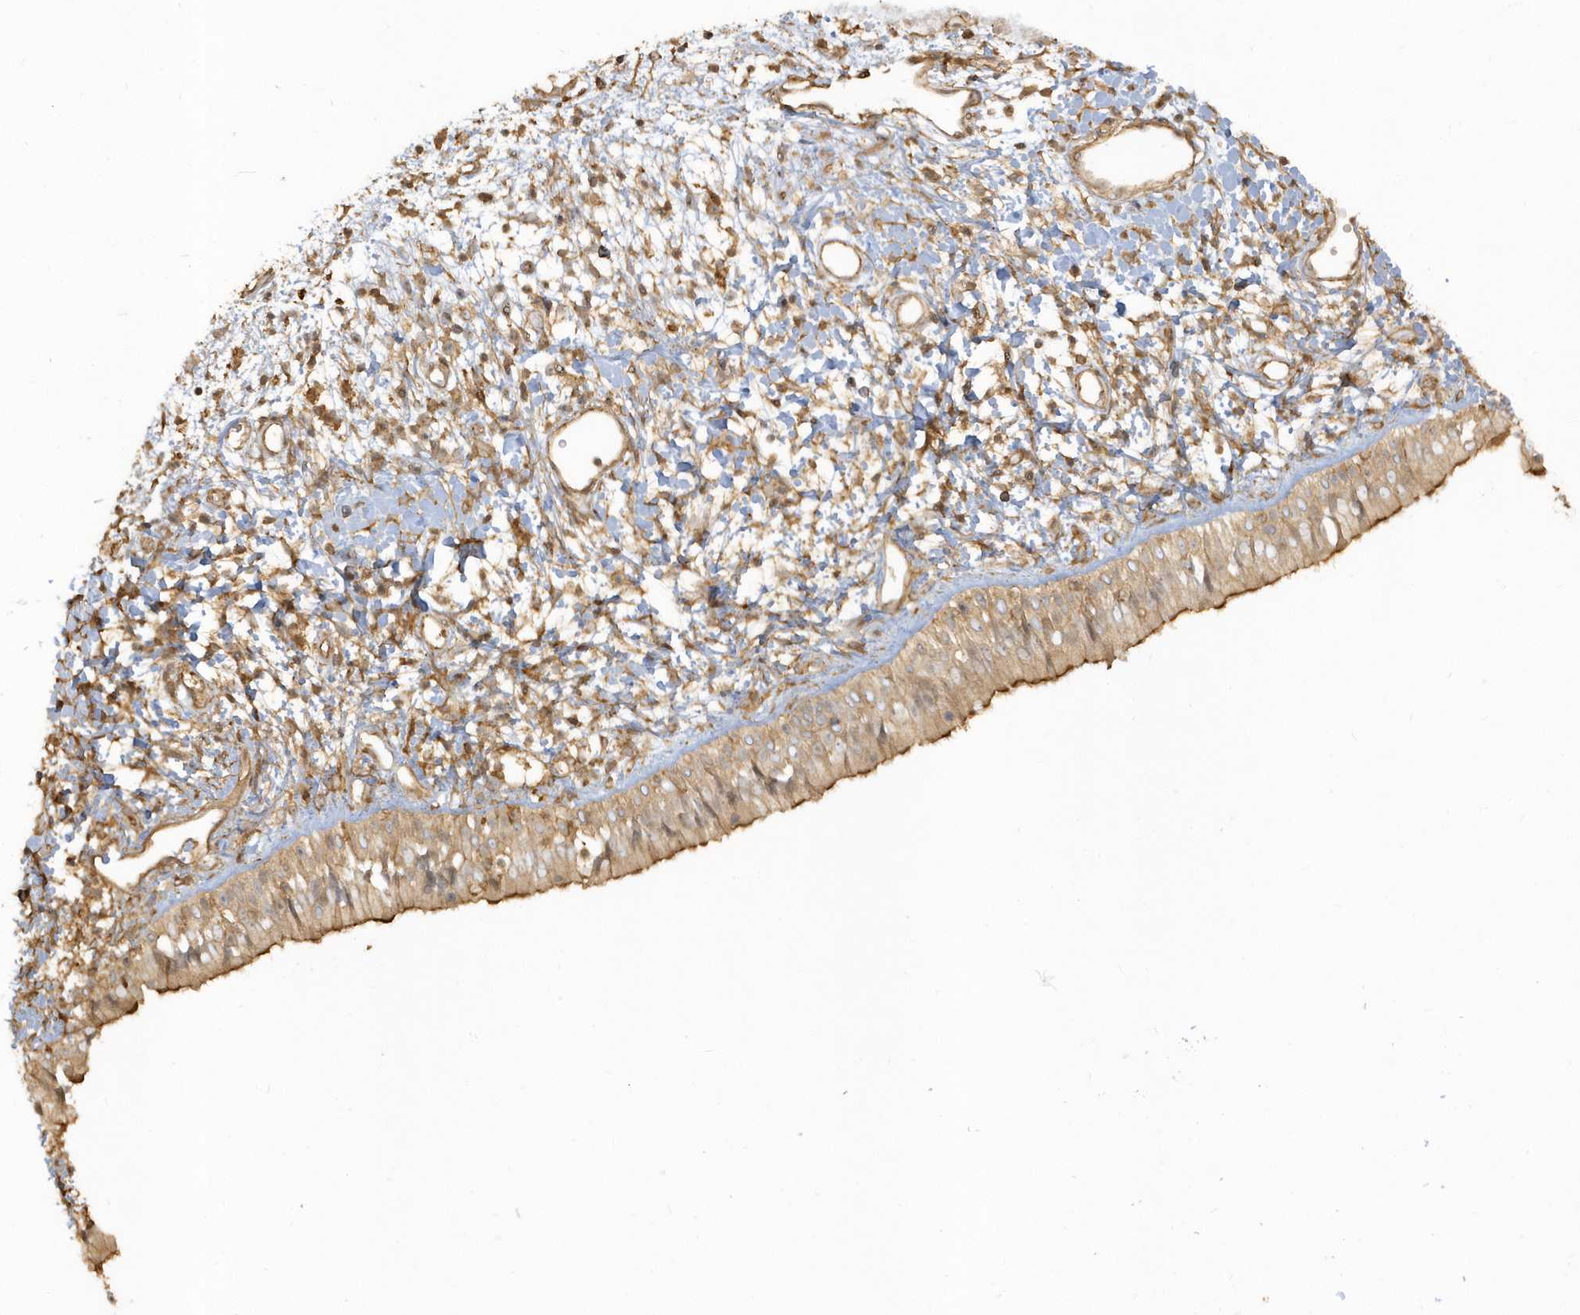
{"staining": {"intensity": "moderate", "quantity": ">75%", "location": "cytoplasmic/membranous"}, "tissue": "nasopharynx", "cell_type": "Respiratory epithelial cells", "image_type": "normal", "snomed": [{"axis": "morphology", "description": "Normal tissue, NOS"}, {"axis": "topography", "description": "Nasopharynx"}], "caption": "IHC histopathology image of benign nasopharynx: nasopharynx stained using immunohistochemistry (IHC) displays medium levels of moderate protein expression localized specifically in the cytoplasmic/membranous of respiratory epithelial cells, appearing as a cytoplasmic/membranous brown color.", "gene": "ZBTB8A", "patient": {"sex": "male", "age": 22}}